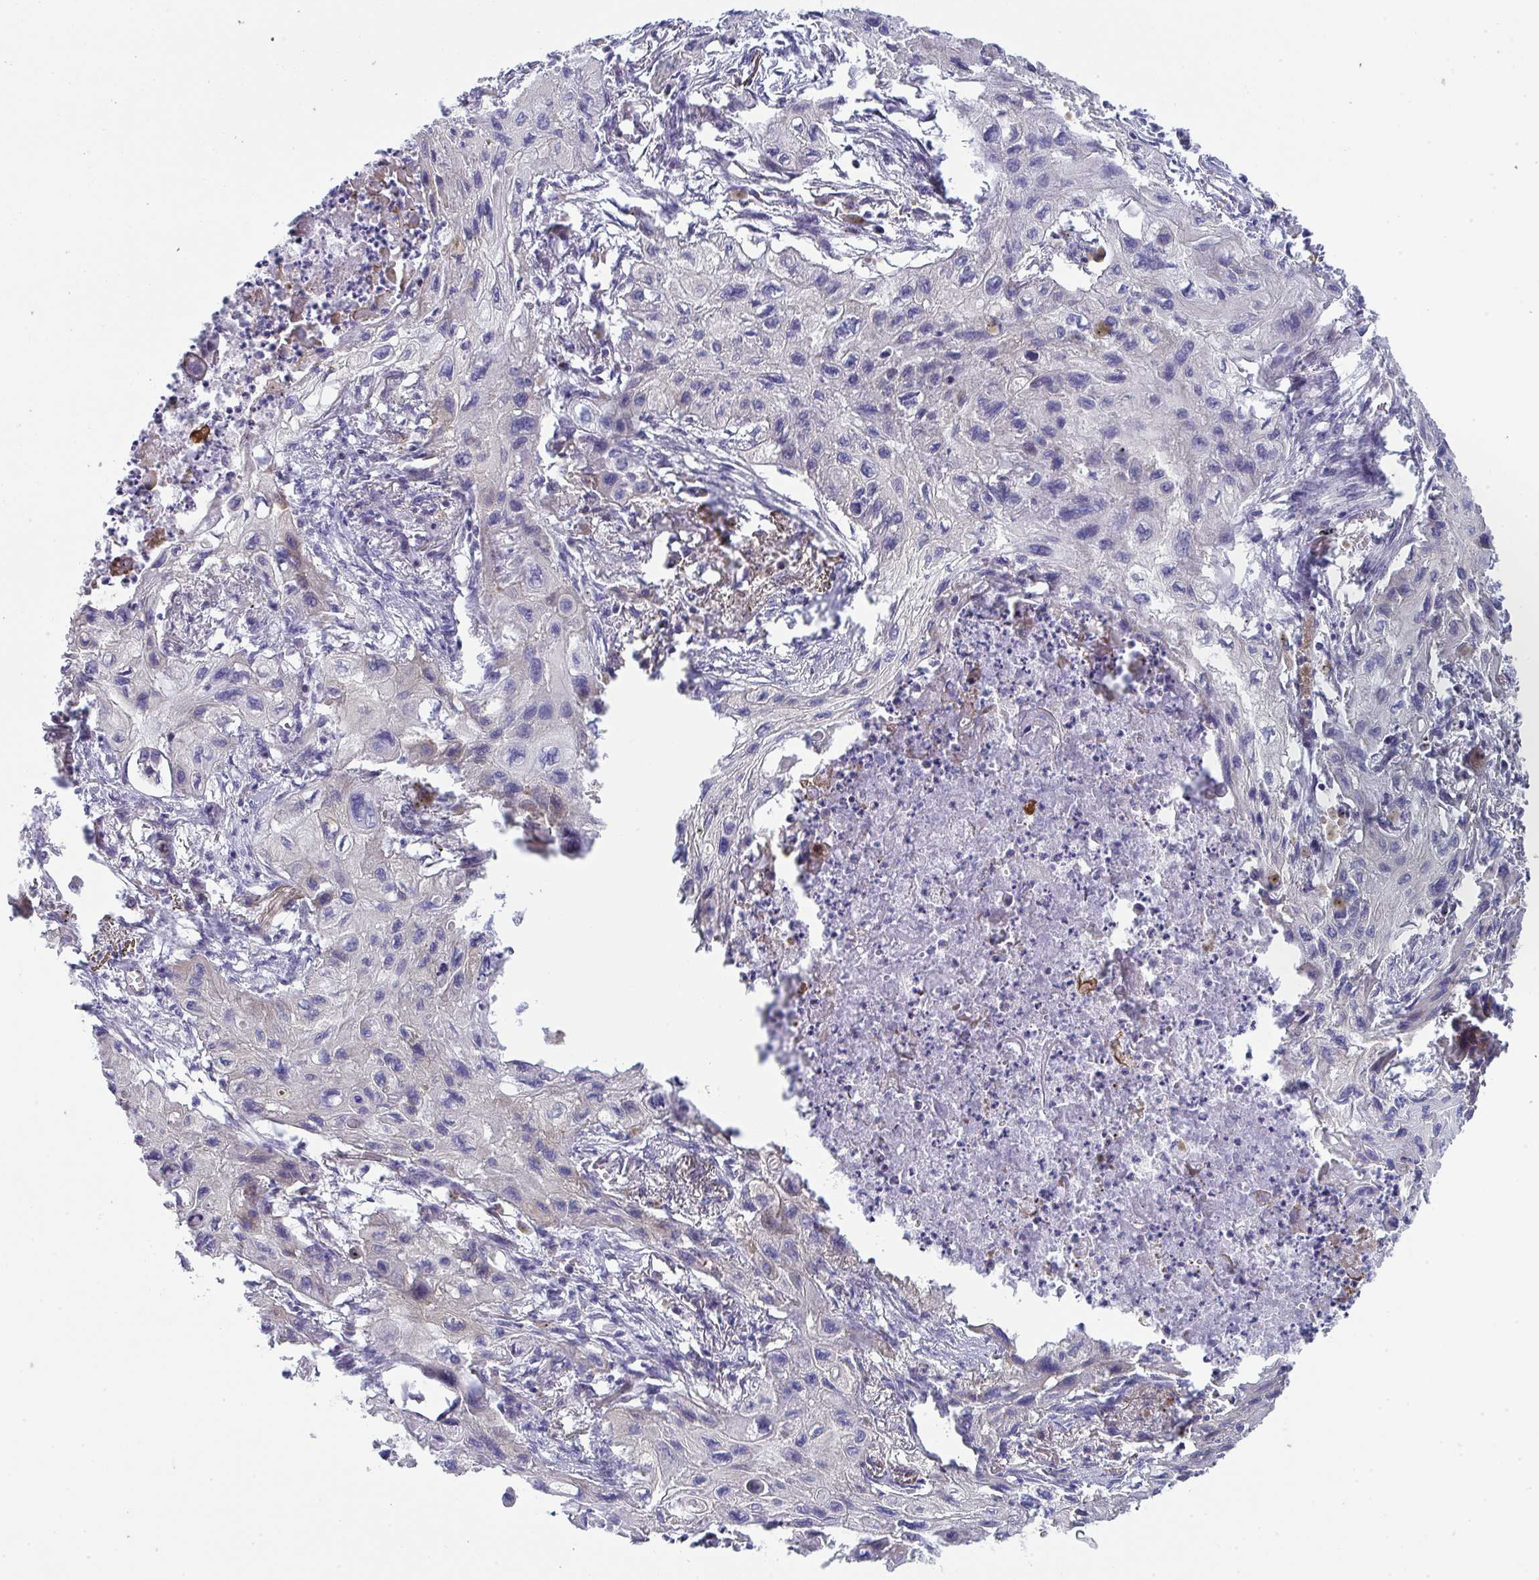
{"staining": {"intensity": "negative", "quantity": "none", "location": "none"}, "tissue": "lung cancer", "cell_type": "Tumor cells", "image_type": "cancer", "snomed": [{"axis": "morphology", "description": "Squamous cell carcinoma, NOS"}, {"axis": "topography", "description": "Lung"}], "caption": "The photomicrograph shows no significant positivity in tumor cells of lung cancer (squamous cell carcinoma). (DAB immunohistochemistry visualized using brightfield microscopy, high magnification).", "gene": "MYL12A", "patient": {"sex": "male", "age": 71}}